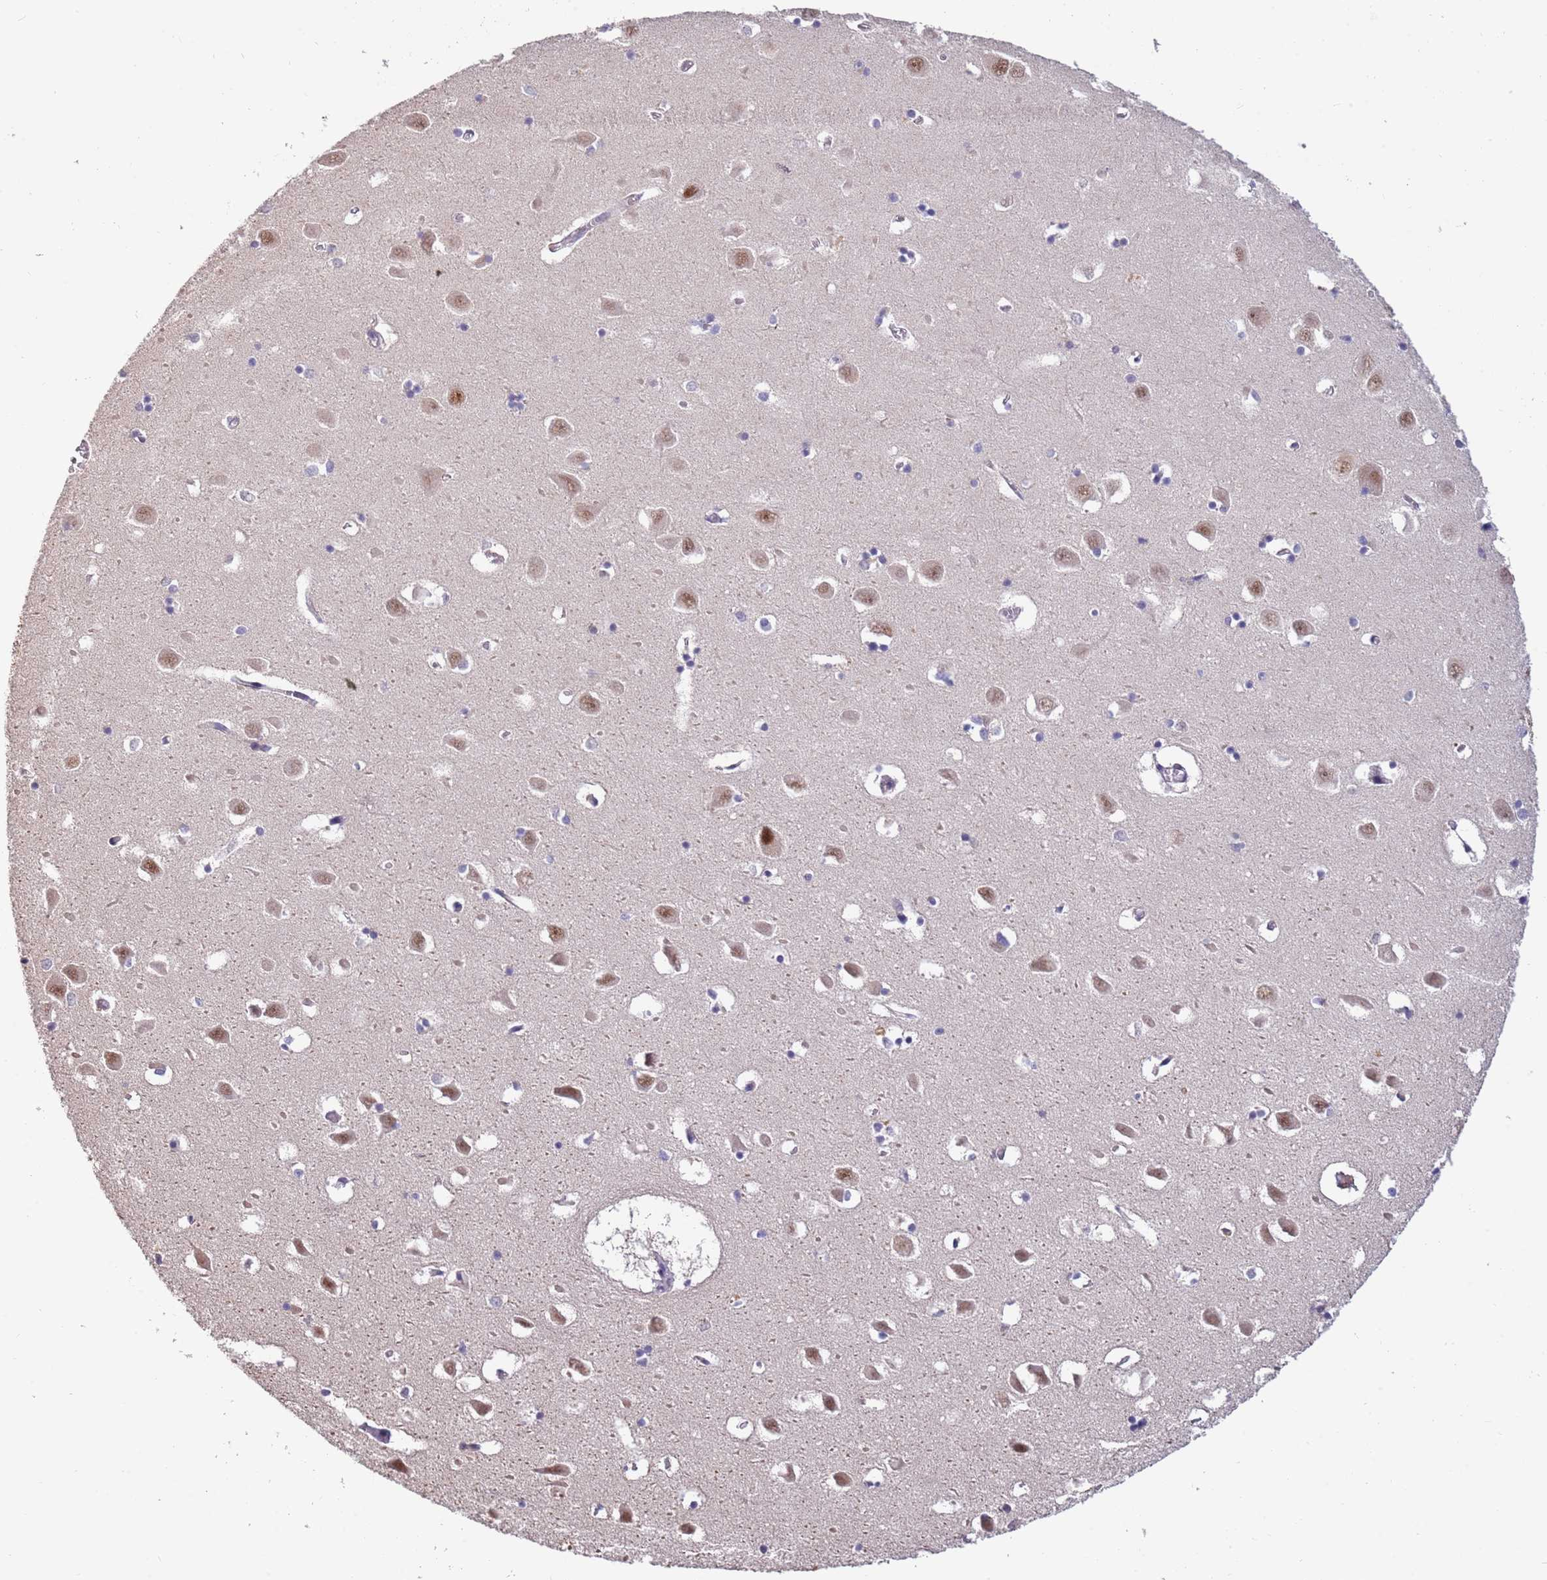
{"staining": {"intensity": "negative", "quantity": "none", "location": "none"}, "tissue": "hippocampus", "cell_type": "Glial cells", "image_type": "normal", "snomed": [{"axis": "morphology", "description": "Normal tissue, NOS"}, {"axis": "topography", "description": "Hippocampus"}], "caption": "Hippocampus was stained to show a protein in brown. There is no significant positivity in glial cells. (Stains: DAB IHC with hematoxylin counter stain, Microscopy: brightfield microscopy at high magnification).", "gene": "ZBTB7A", "patient": {"sex": "male", "age": 70}}